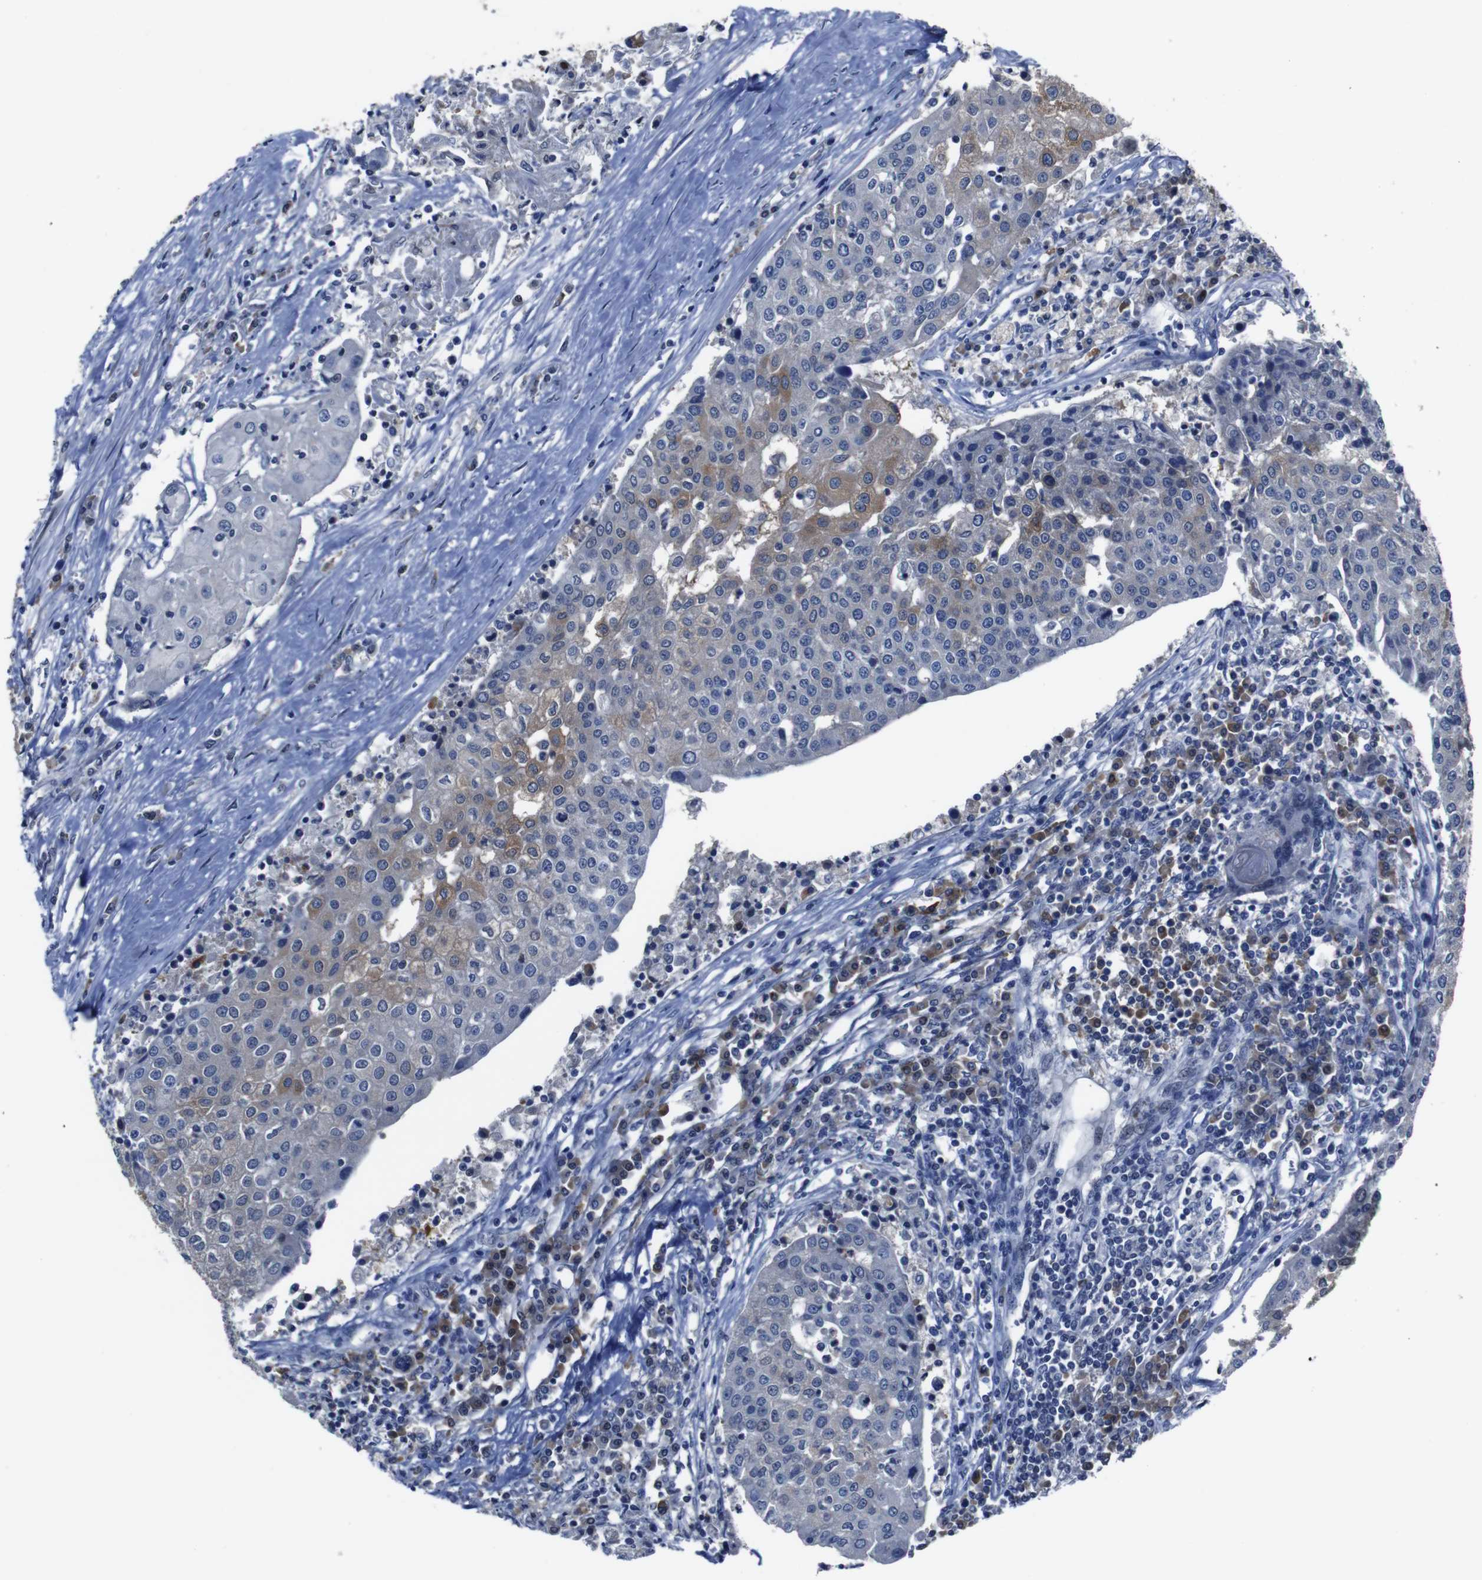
{"staining": {"intensity": "moderate", "quantity": "<25%", "location": "cytoplasmic/membranous"}, "tissue": "urothelial cancer", "cell_type": "Tumor cells", "image_type": "cancer", "snomed": [{"axis": "morphology", "description": "Urothelial carcinoma, High grade"}, {"axis": "topography", "description": "Urinary bladder"}], "caption": "Human urothelial cancer stained with a protein marker reveals moderate staining in tumor cells.", "gene": "SEMA4B", "patient": {"sex": "female", "age": 85}}